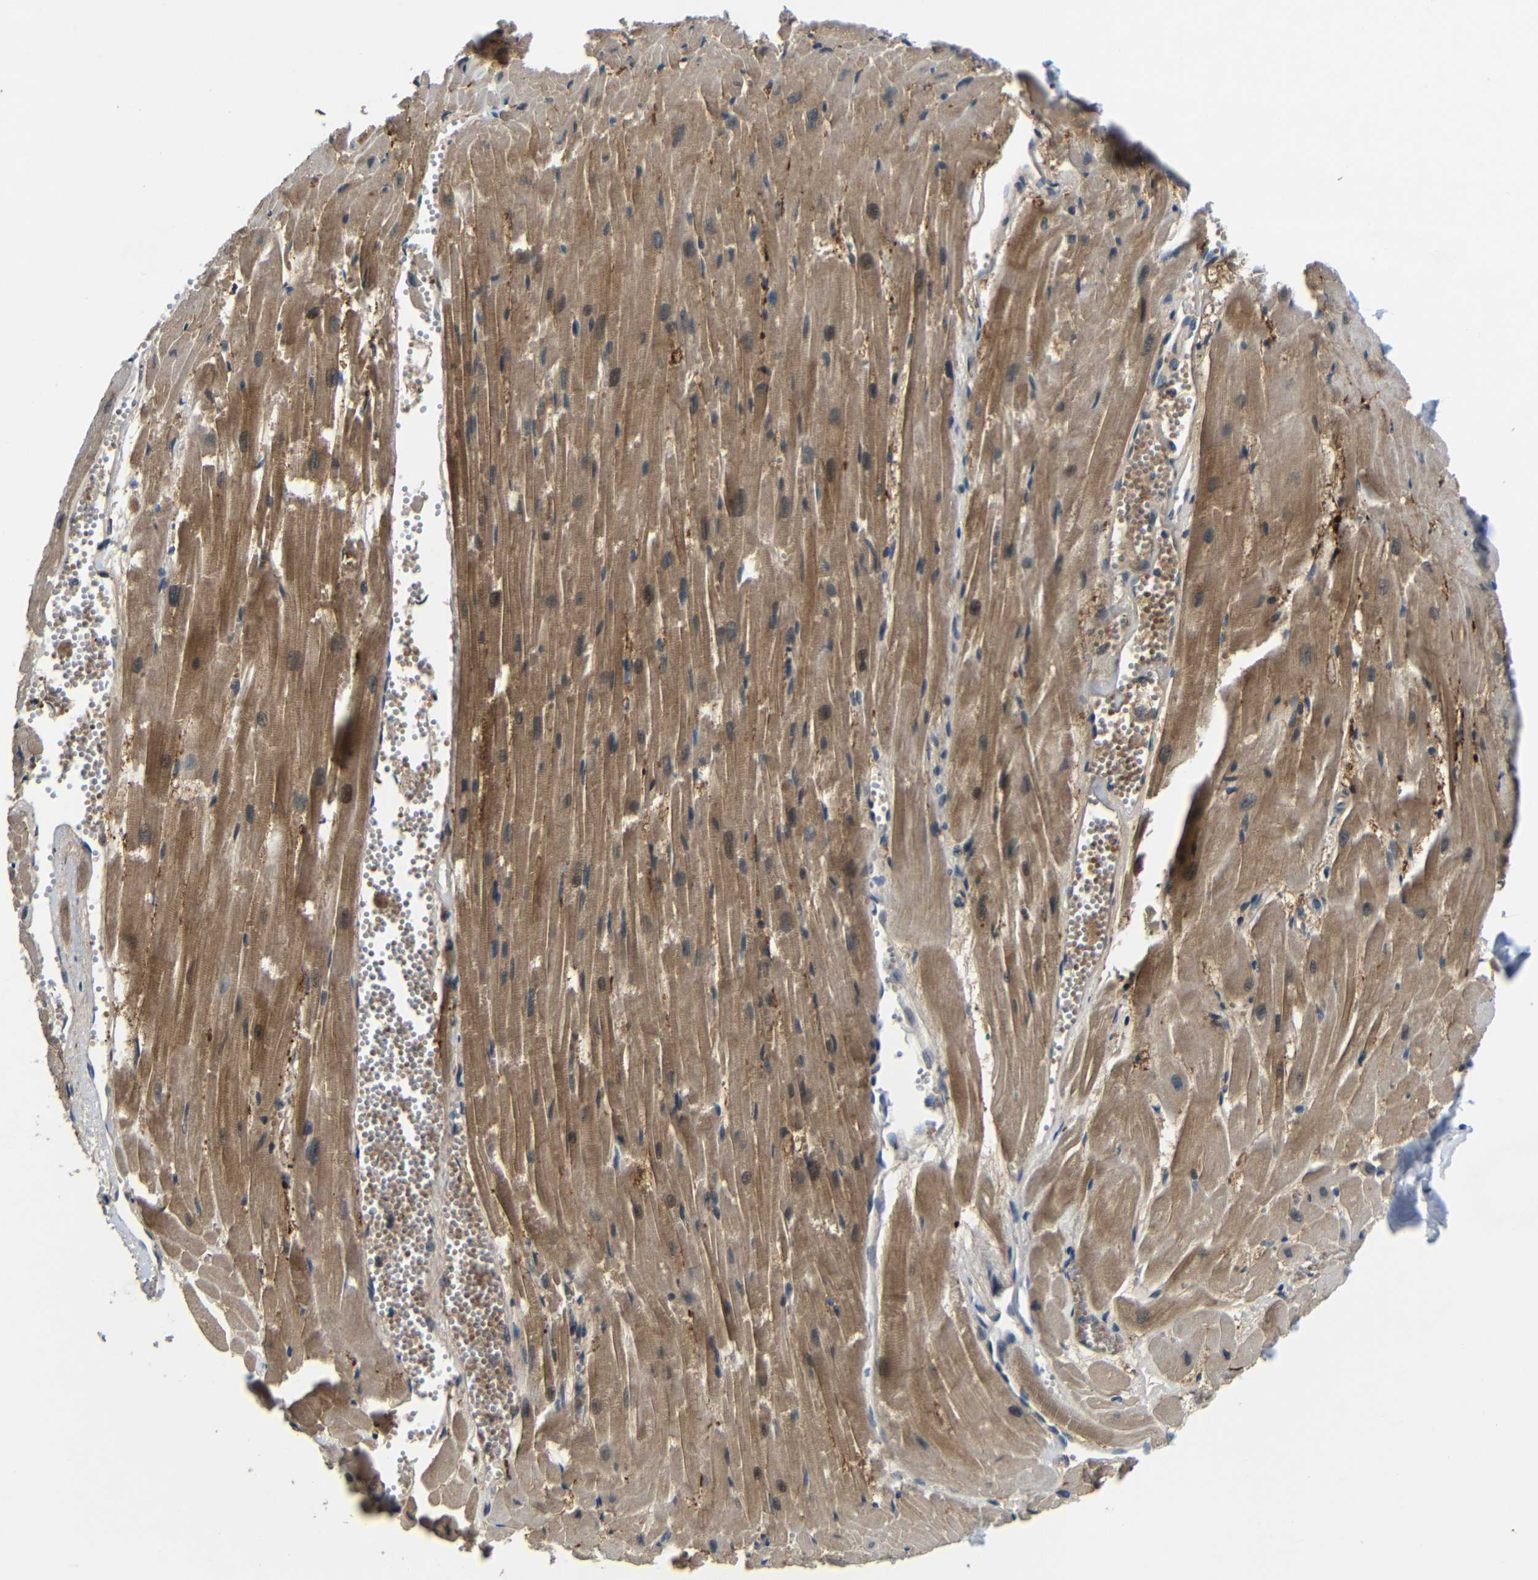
{"staining": {"intensity": "moderate", "quantity": ">75%", "location": "cytoplasmic/membranous"}, "tissue": "heart muscle", "cell_type": "Cardiomyocytes", "image_type": "normal", "snomed": [{"axis": "morphology", "description": "Normal tissue, NOS"}, {"axis": "topography", "description": "Heart"}], "caption": "An IHC image of unremarkable tissue is shown. Protein staining in brown labels moderate cytoplasmic/membranous positivity in heart muscle within cardiomyocytes.", "gene": "SYDE1", "patient": {"sex": "female", "age": 19}}